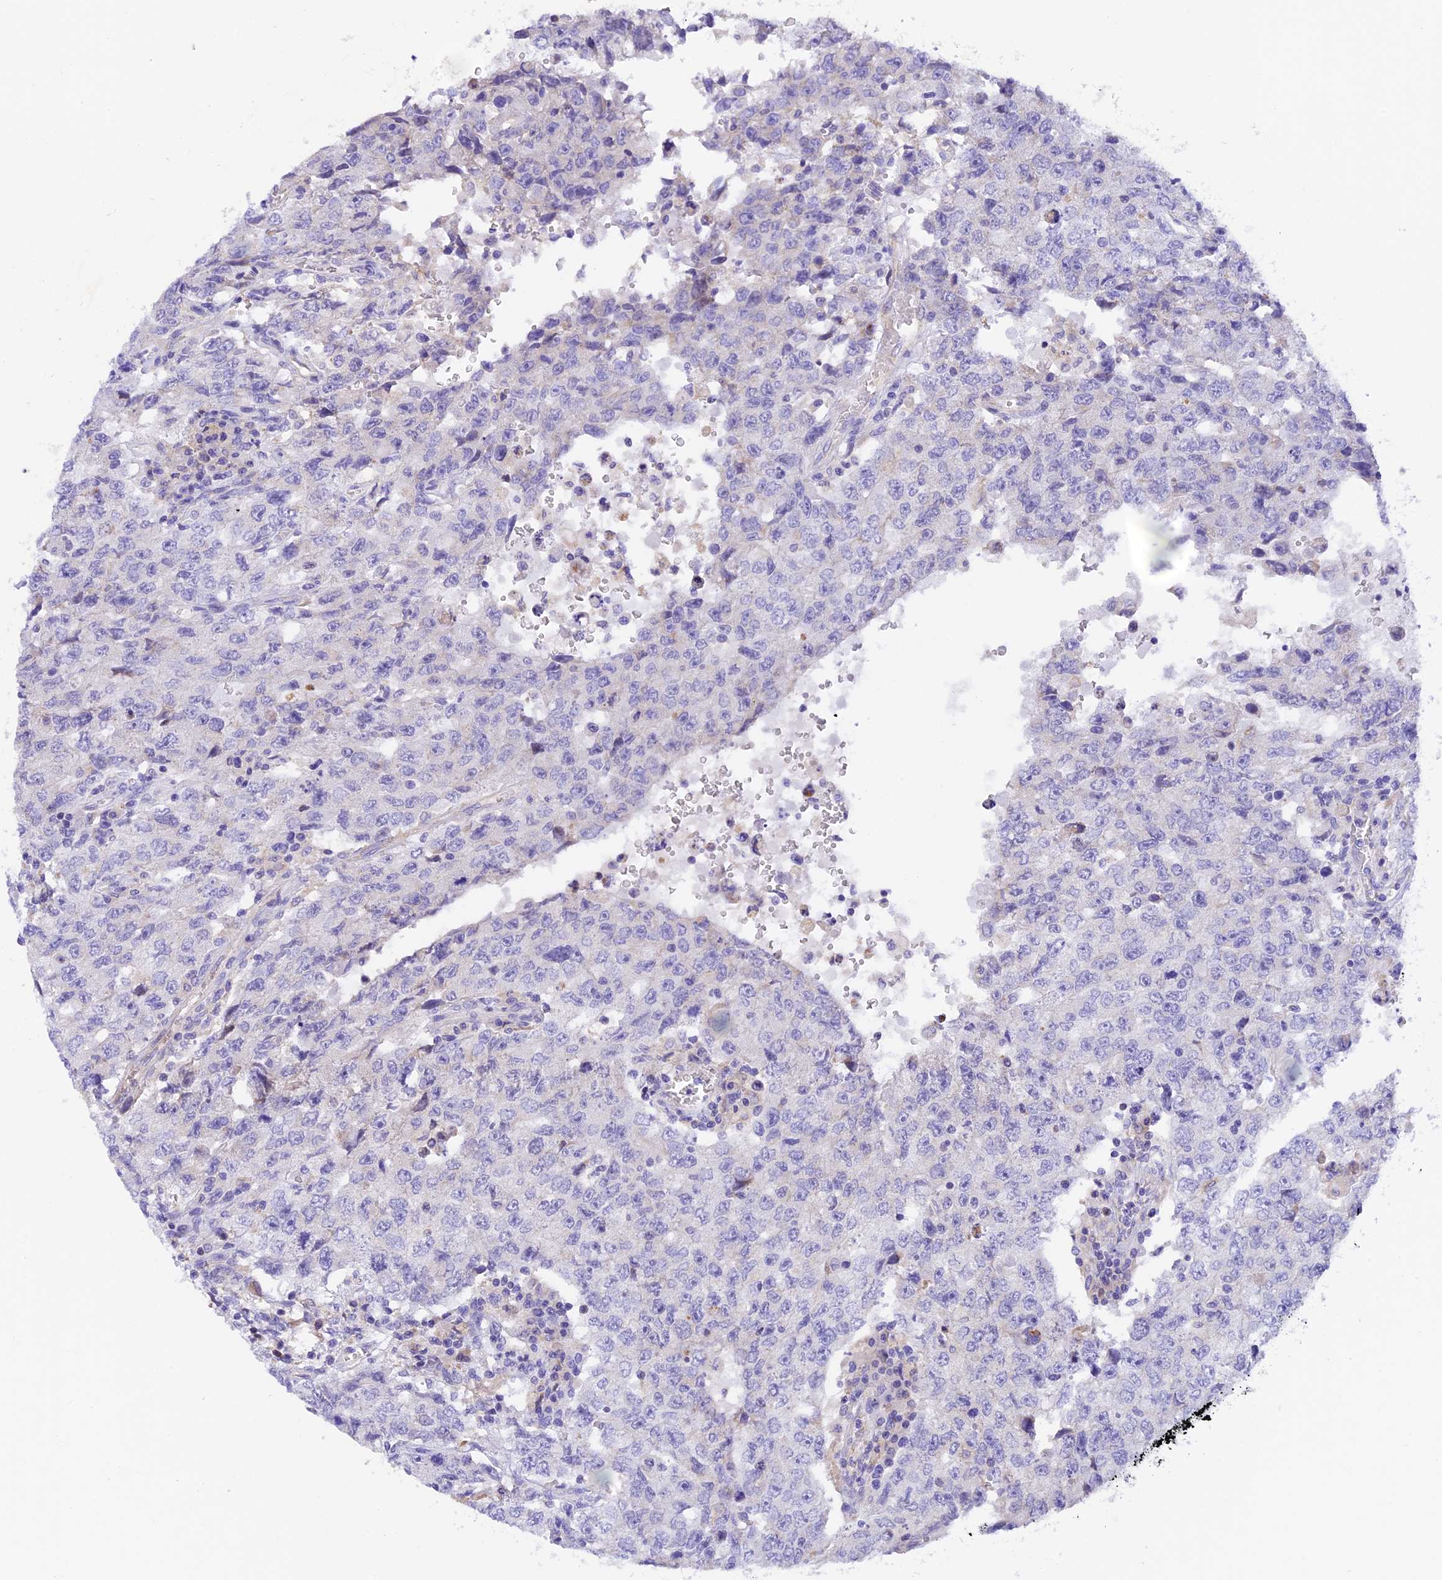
{"staining": {"intensity": "negative", "quantity": "none", "location": "none"}, "tissue": "testis cancer", "cell_type": "Tumor cells", "image_type": "cancer", "snomed": [{"axis": "morphology", "description": "Carcinoma, Embryonal, NOS"}, {"axis": "topography", "description": "Testis"}], "caption": "IHC of human testis cancer (embryonal carcinoma) demonstrates no expression in tumor cells. Brightfield microscopy of IHC stained with DAB (3,3'-diaminobenzidine) (brown) and hematoxylin (blue), captured at high magnification.", "gene": "COL6A5", "patient": {"sex": "male", "age": 26}}